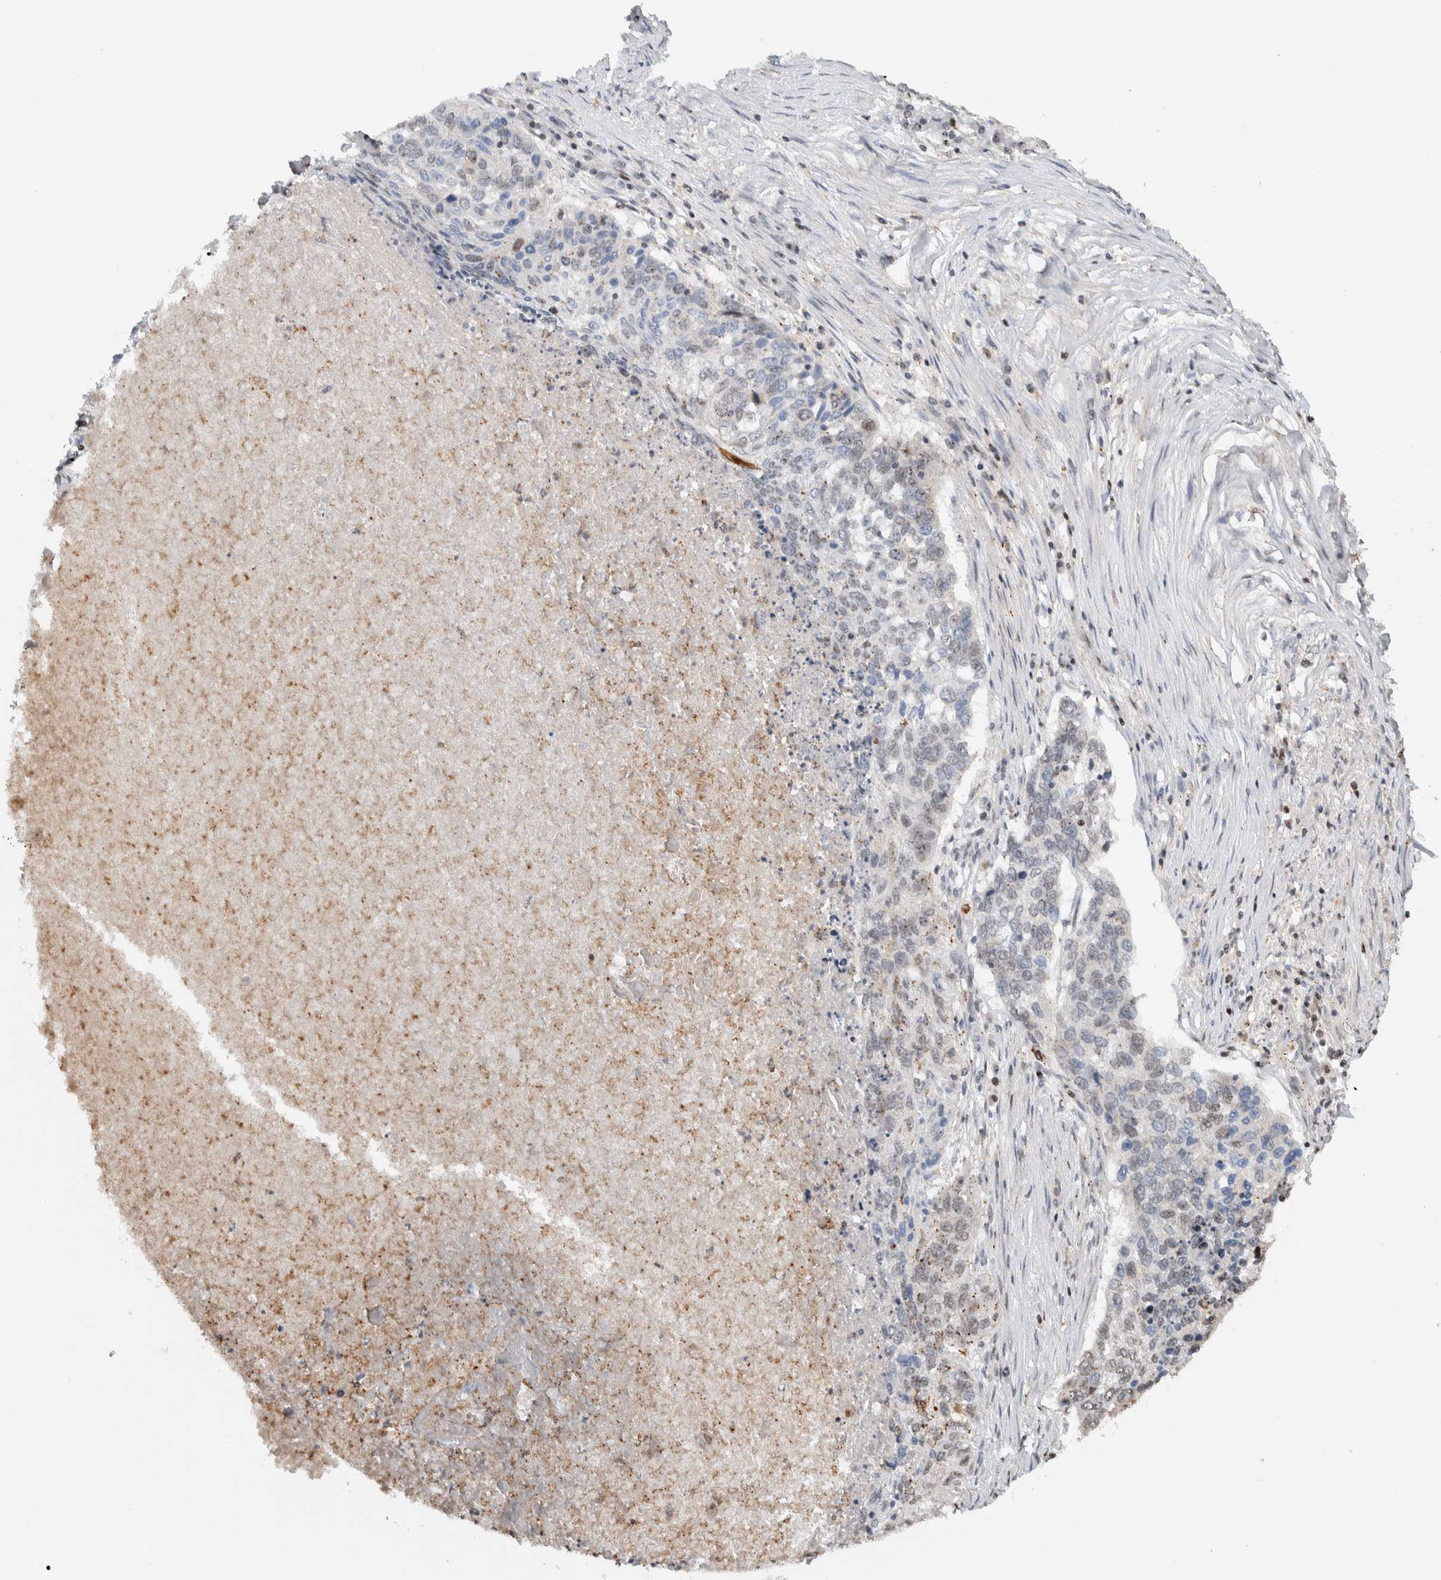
{"staining": {"intensity": "negative", "quantity": "none", "location": "none"}, "tissue": "lung cancer", "cell_type": "Tumor cells", "image_type": "cancer", "snomed": [{"axis": "morphology", "description": "Squamous cell carcinoma, NOS"}, {"axis": "topography", "description": "Lung"}], "caption": "Protein analysis of lung cancer (squamous cell carcinoma) demonstrates no significant positivity in tumor cells.", "gene": "ZNF521", "patient": {"sex": "female", "age": 63}}